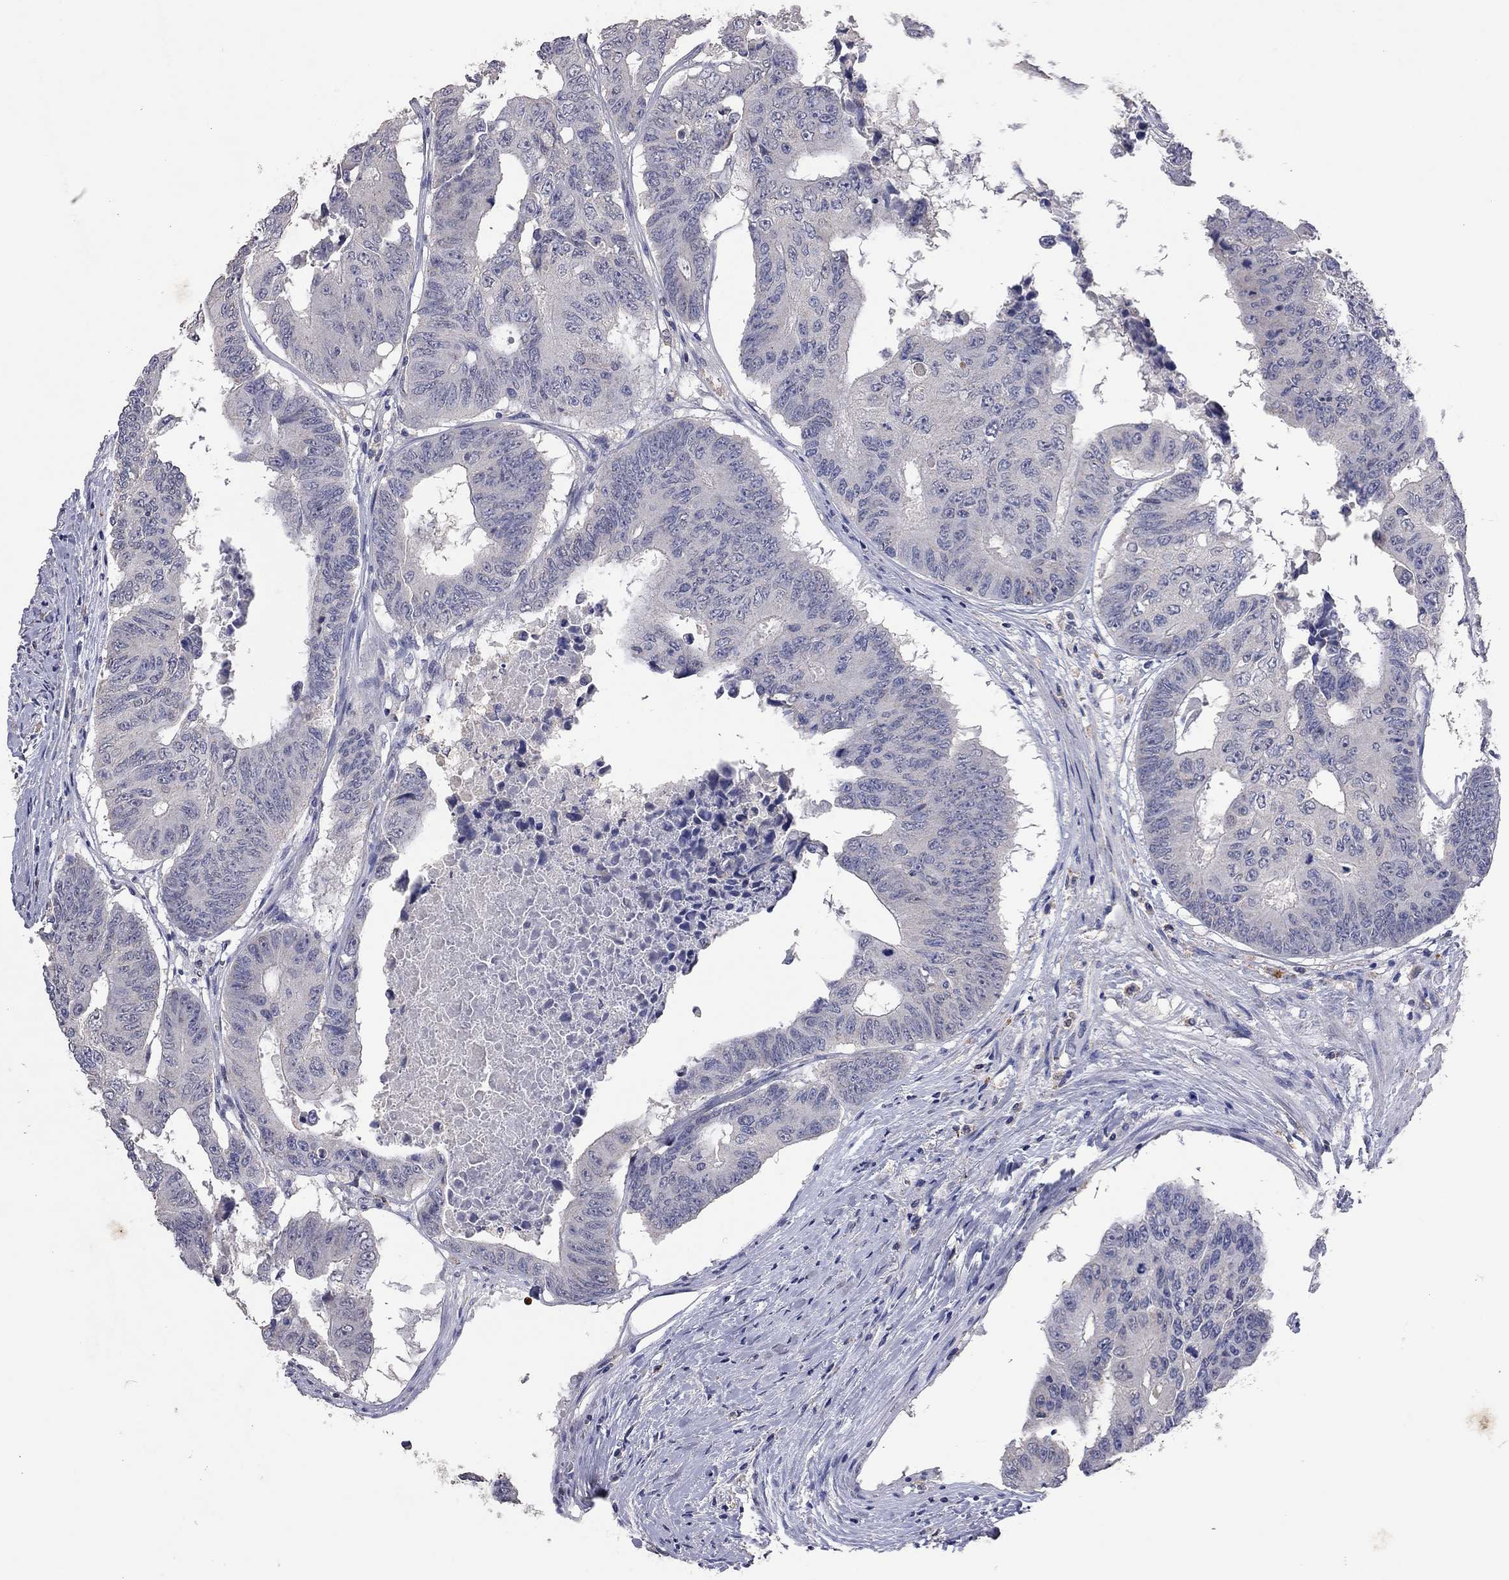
{"staining": {"intensity": "negative", "quantity": "none", "location": "none"}, "tissue": "colorectal cancer", "cell_type": "Tumor cells", "image_type": "cancer", "snomed": [{"axis": "morphology", "description": "Adenocarcinoma, NOS"}, {"axis": "topography", "description": "Rectum"}], "caption": "A high-resolution histopathology image shows immunohistochemistry staining of colorectal cancer (adenocarcinoma), which shows no significant staining in tumor cells.", "gene": "MMP13", "patient": {"sex": "male", "age": 59}}